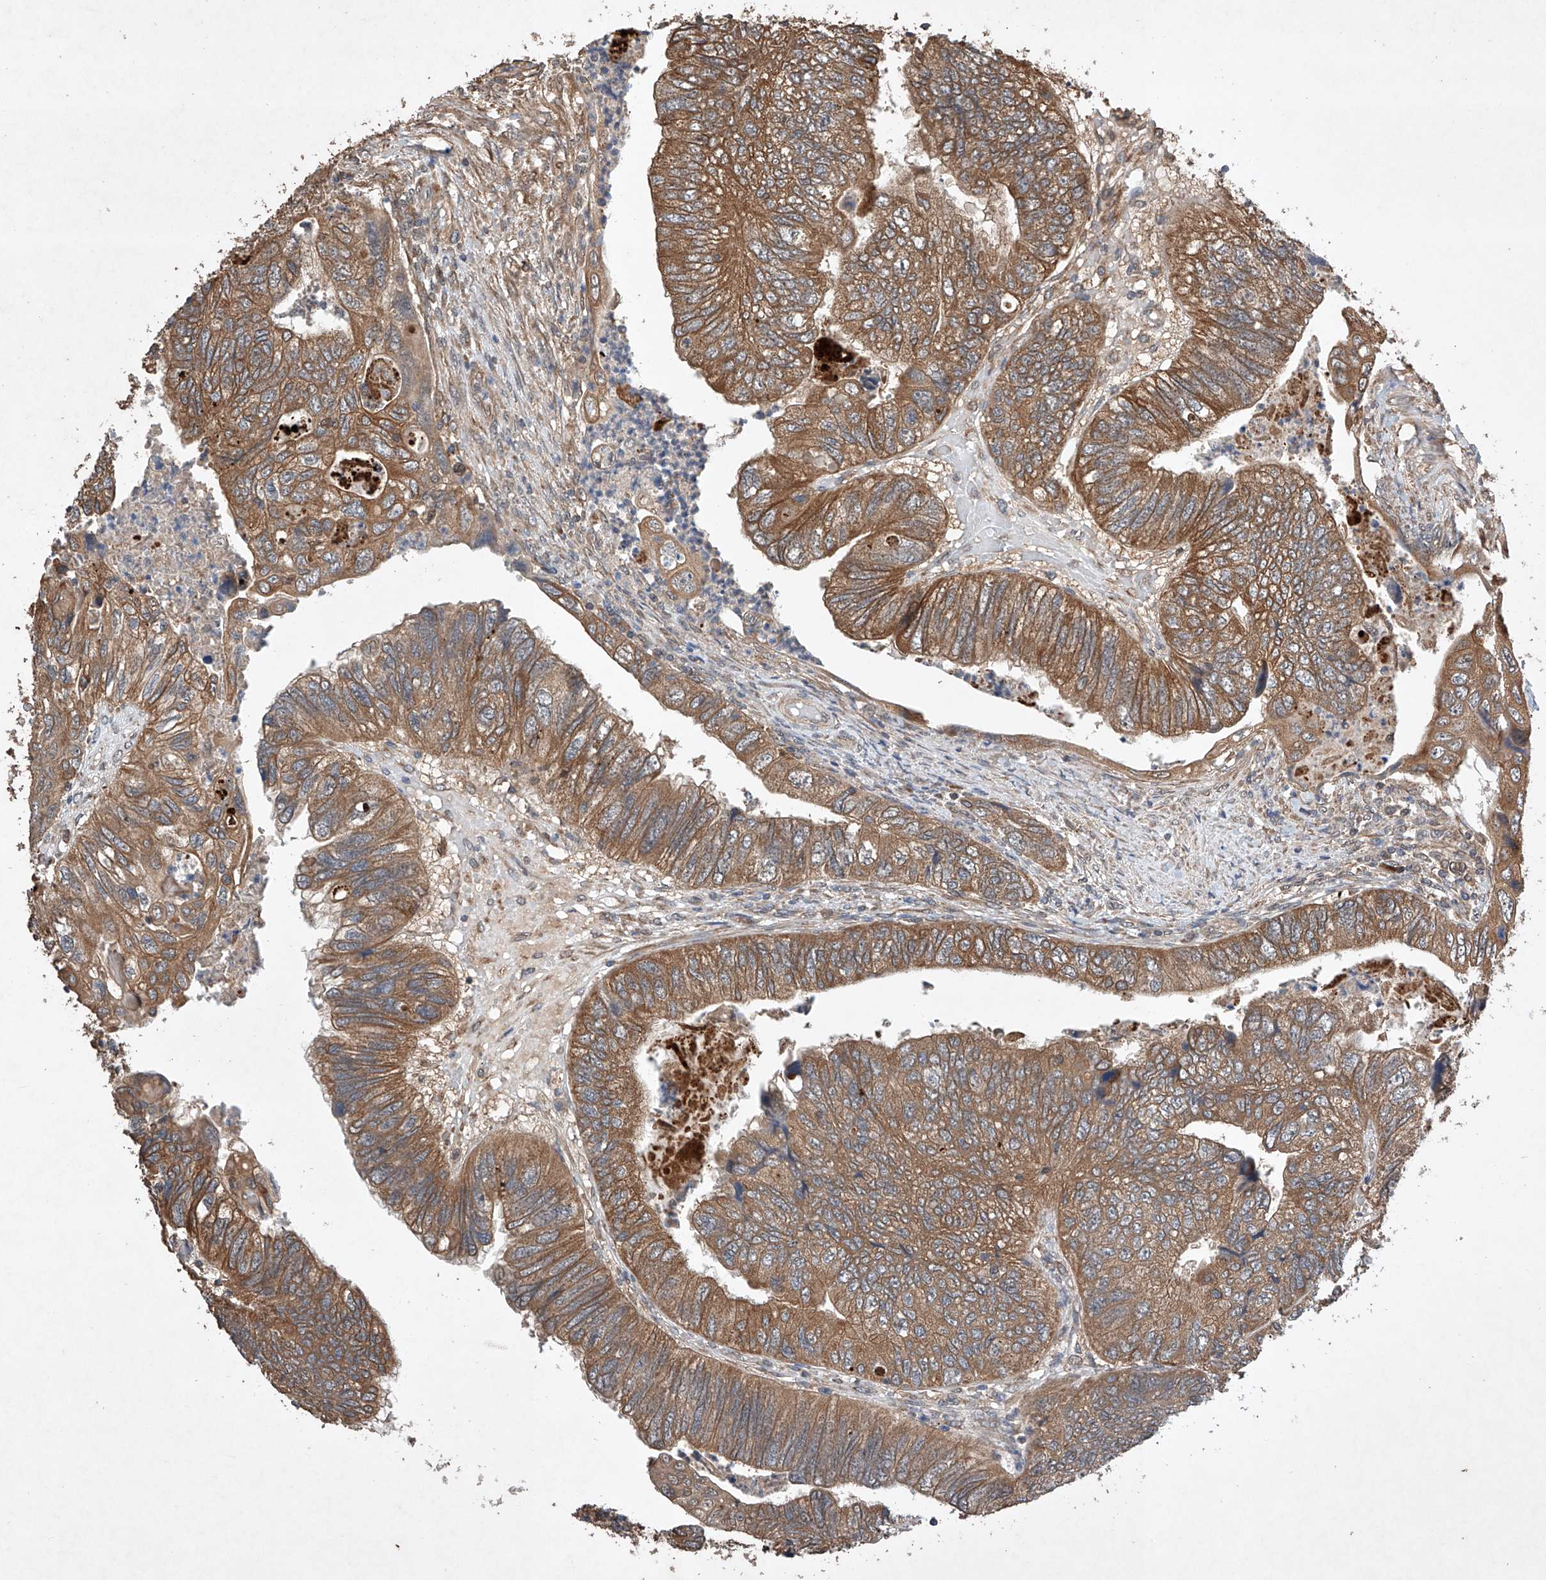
{"staining": {"intensity": "moderate", "quantity": ">75%", "location": "cytoplasmic/membranous"}, "tissue": "colorectal cancer", "cell_type": "Tumor cells", "image_type": "cancer", "snomed": [{"axis": "morphology", "description": "Adenocarcinoma, NOS"}, {"axis": "topography", "description": "Rectum"}], "caption": "An image of colorectal cancer stained for a protein shows moderate cytoplasmic/membranous brown staining in tumor cells.", "gene": "LURAP1", "patient": {"sex": "male", "age": 63}}